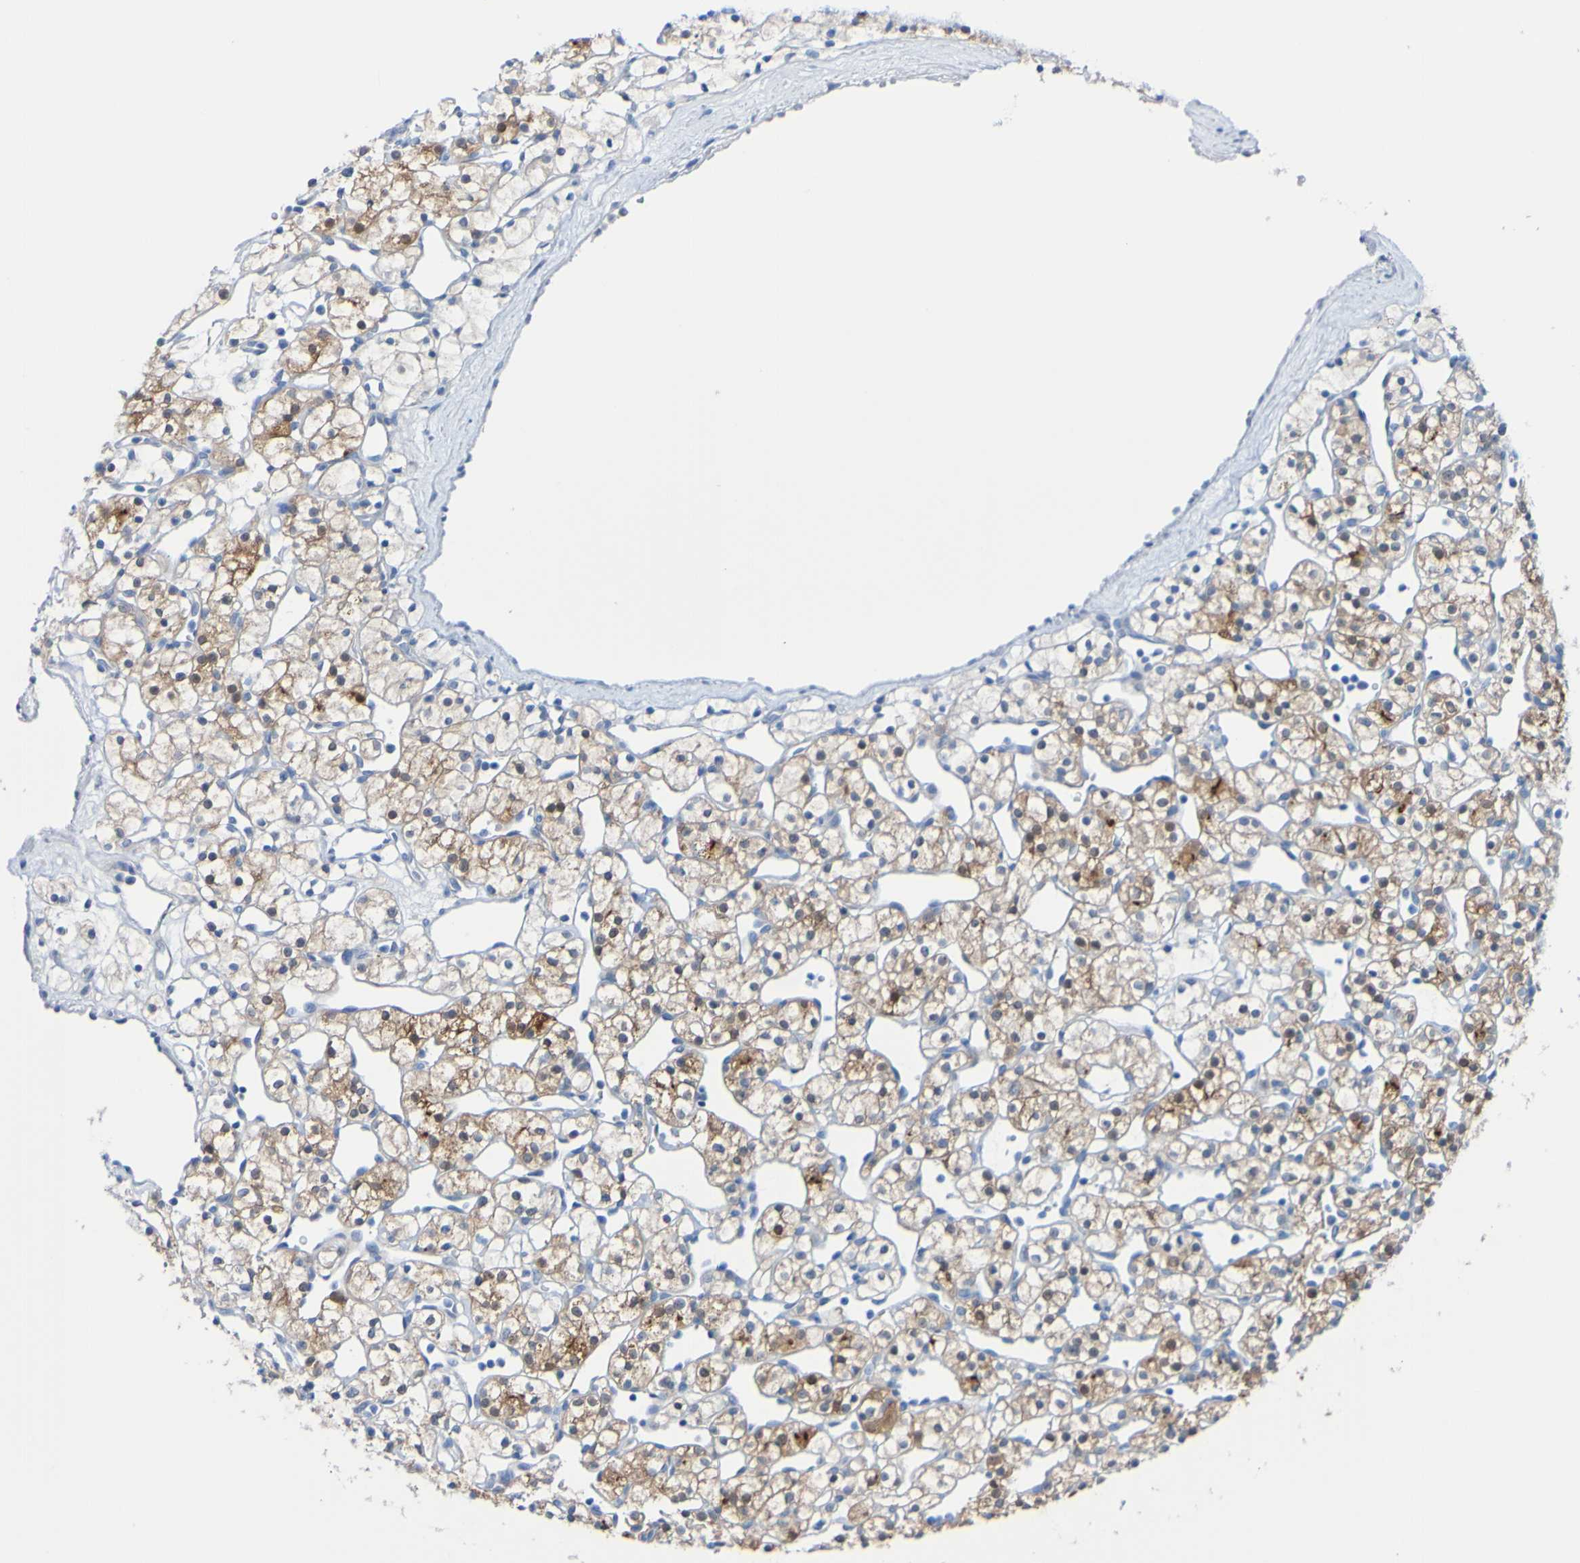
{"staining": {"intensity": "moderate", "quantity": ">75%", "location": "cytoplasmic/membranous"}, "tissue": "renal cancer", "cell_type": "Tumor cells", "image_type": "cancer", "snomed": [{"axis": "morphology", "description": "Adenocarcinoma, NOS"}, {"axis": "topography", "description": "Kidney"}], "caption": "This histopathology image shows immunohistochemistry (IHC) staining of human adenocarcinoma (renal), with medium moderate cytoplasmic/membranous staining in approximately >75% of tumor cells.", "gene": "ACMSD", "patient": {"sex": "female", "age": 60}}